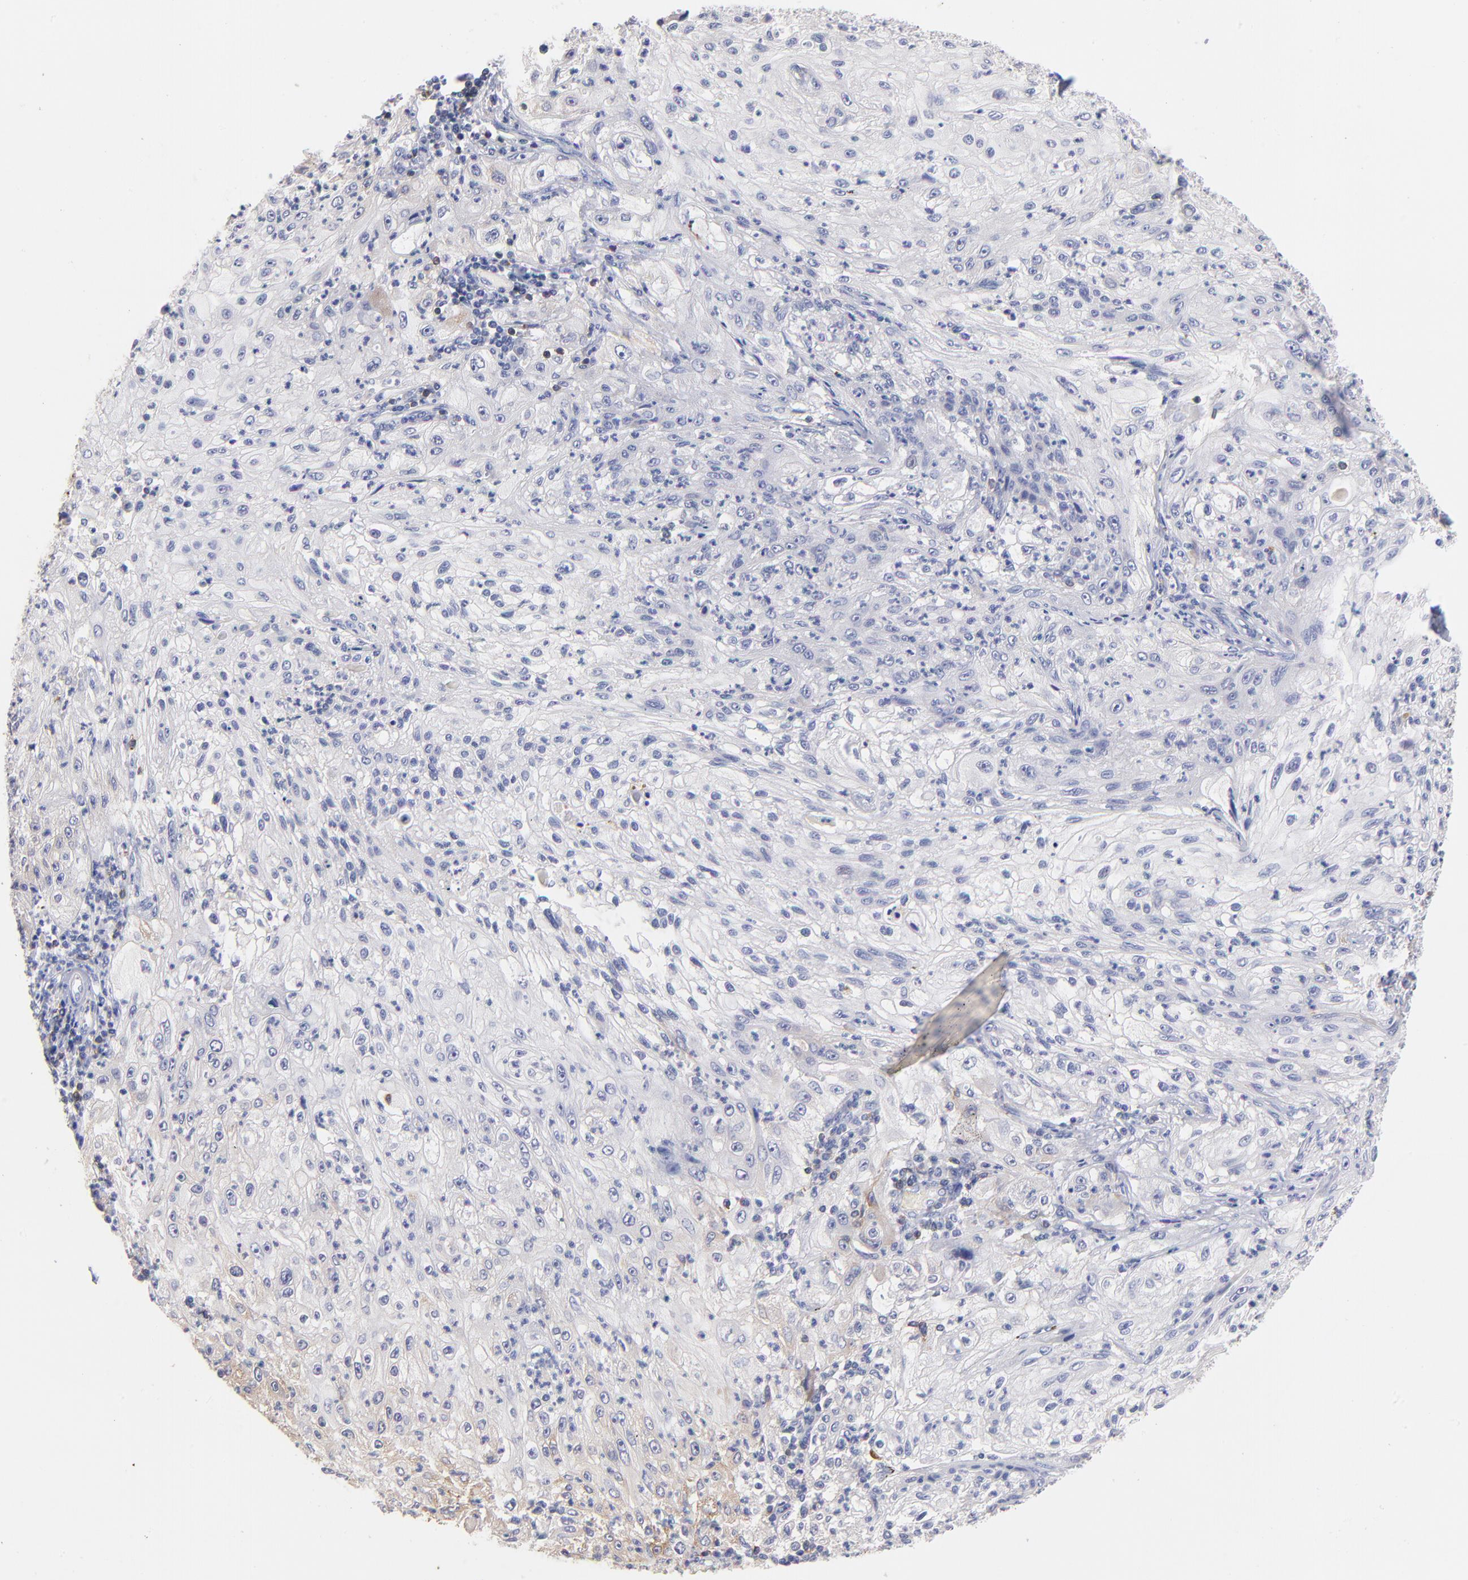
{"staining": {"intensity": "negative", "quantity": "none", "location": "none"}, "tissue": "lung cancer", "cell_type": "Tumor cells", "image_type": "cancer", "snomed": [{"axis": "morphology", "description": "Inflammation, NOS"}, {"axis": "morphology", "description": "Squamous cell carcinoma, NOS"}, {"axis": "topography", "description": "Lymph node"}, {"axis": "topography", "description": "Soft tissue"}, {"axis": "topography", "description": "Lung"}], "caption": "There is no significant staining in tumor cells of lung cancer (squamous cell carcinoma).", "gene": "KREMEN2", "patient": {"sex": "male", "age": 66}}